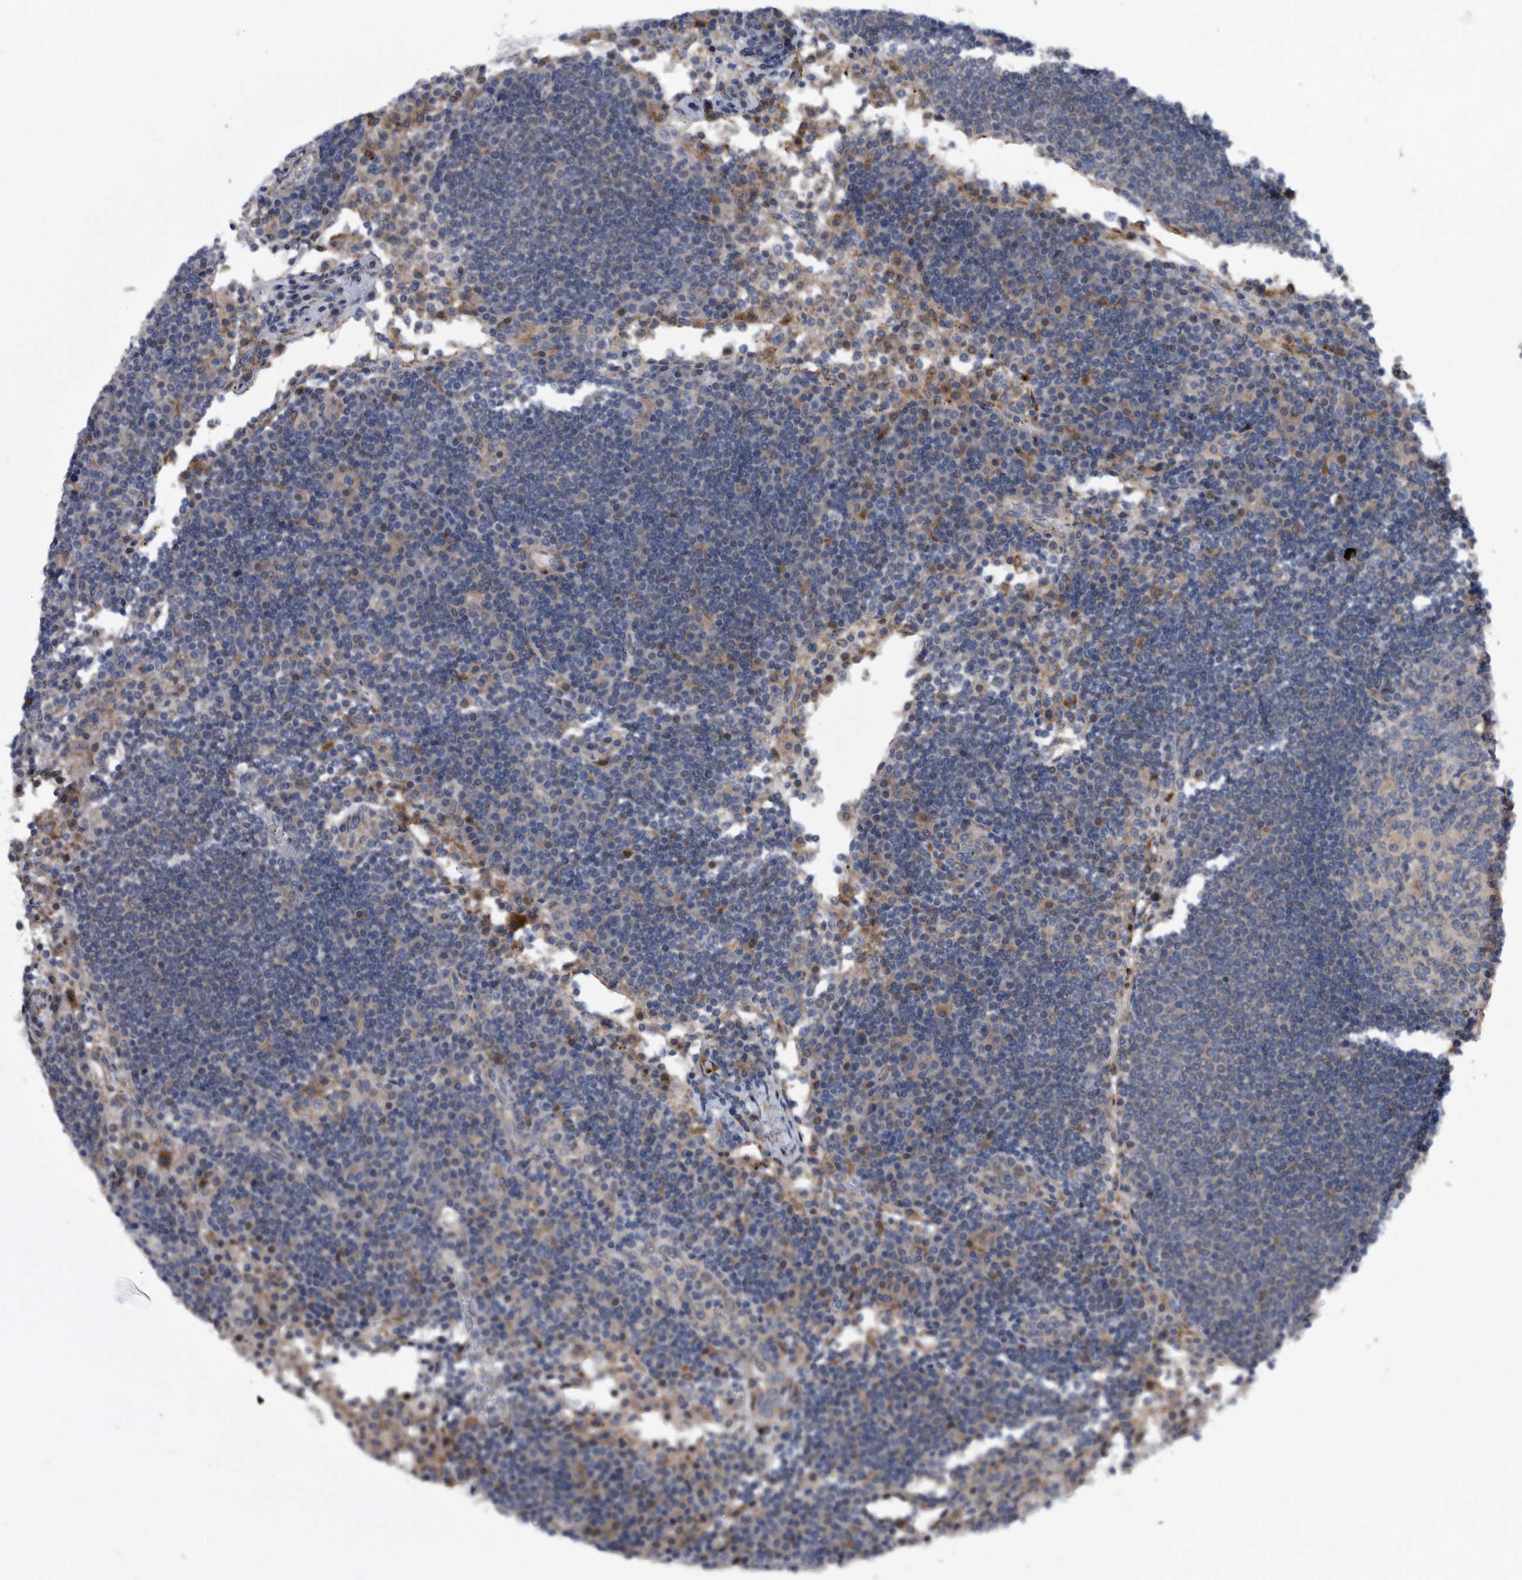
{"staining": {"intensity": "negative", "quantity": "none", "location": "none"}, "tissue": "lymph node", "cell_type": "Germinal center cells", "image_type": "normal", "snomed": [{"axis": "morphology", "description": "Normal tissue, NOS"}, {"axis": "topography", "description": "Lymph node"}], "caption": "The micrograph shows no significant expression in germinal center cells of lymph node. (DAB (3,3'-diaminobenzidine) IHC visualized using brightfield microscopy, high magnification).", "gene": "BAIAP3", "patient": {"sex": "female", "age": 53}}